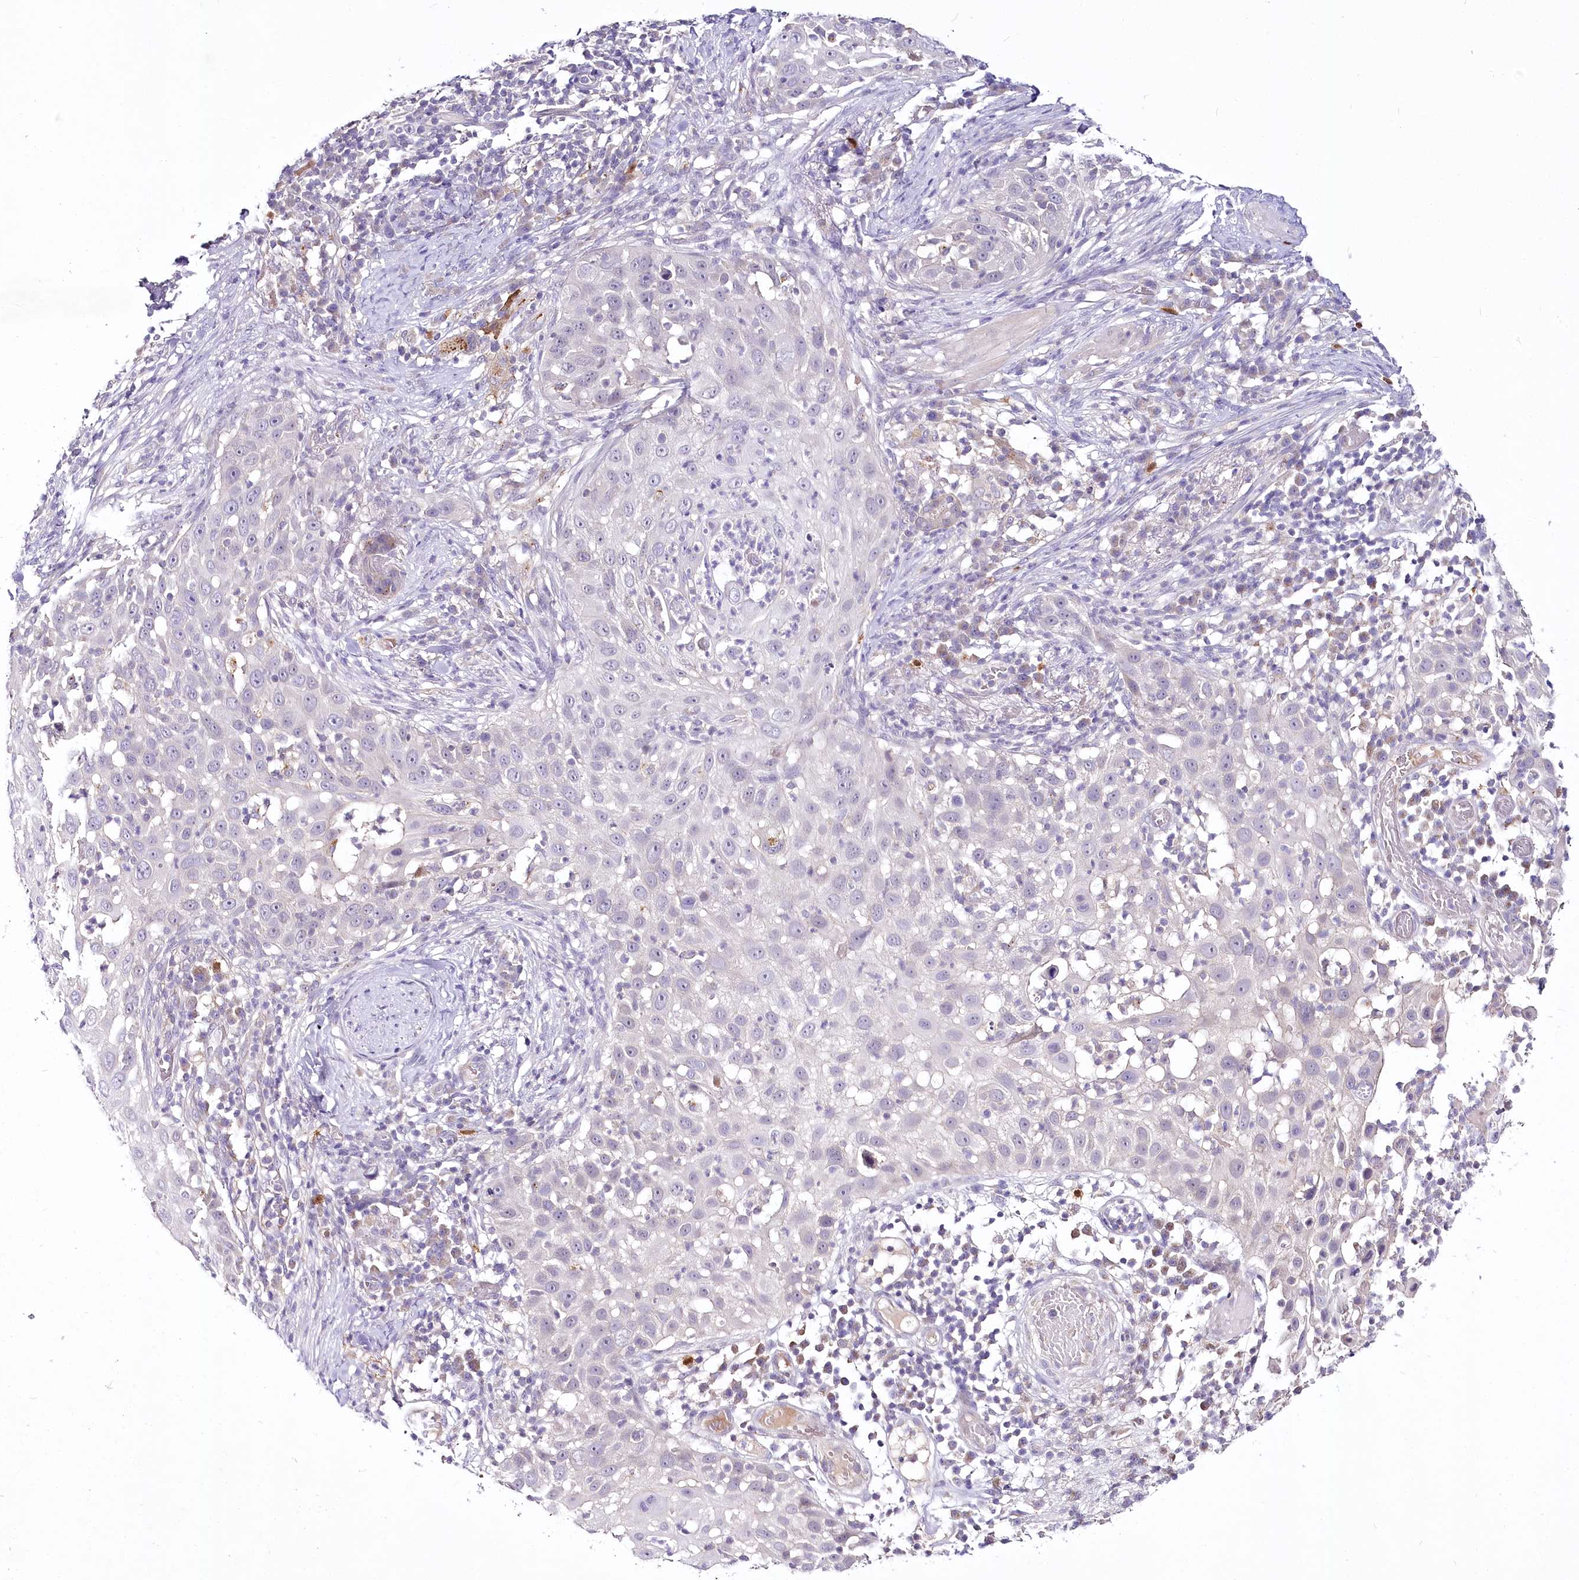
{"staining": {"intensity": "negative", "quantity": "none", "location": "none"}, "tissue": "skin cancer", "cell_type": "Tumor cells", "image_type": "cancer", "snomed": [{"axis": "morphology", "description": "Squamous cell carcinoma, NOS"}, {"axis": "topography", "description": "Skin"}], "caption": "Squamous cell carcinoma (skin) was stained to show a protein in brown. There is no significant staining in tumor cells. (DAB immunohistochemistry (IHC), high magnification).", "gene": "VWA5A", "patient": {"sex": "female", "age": 44}}